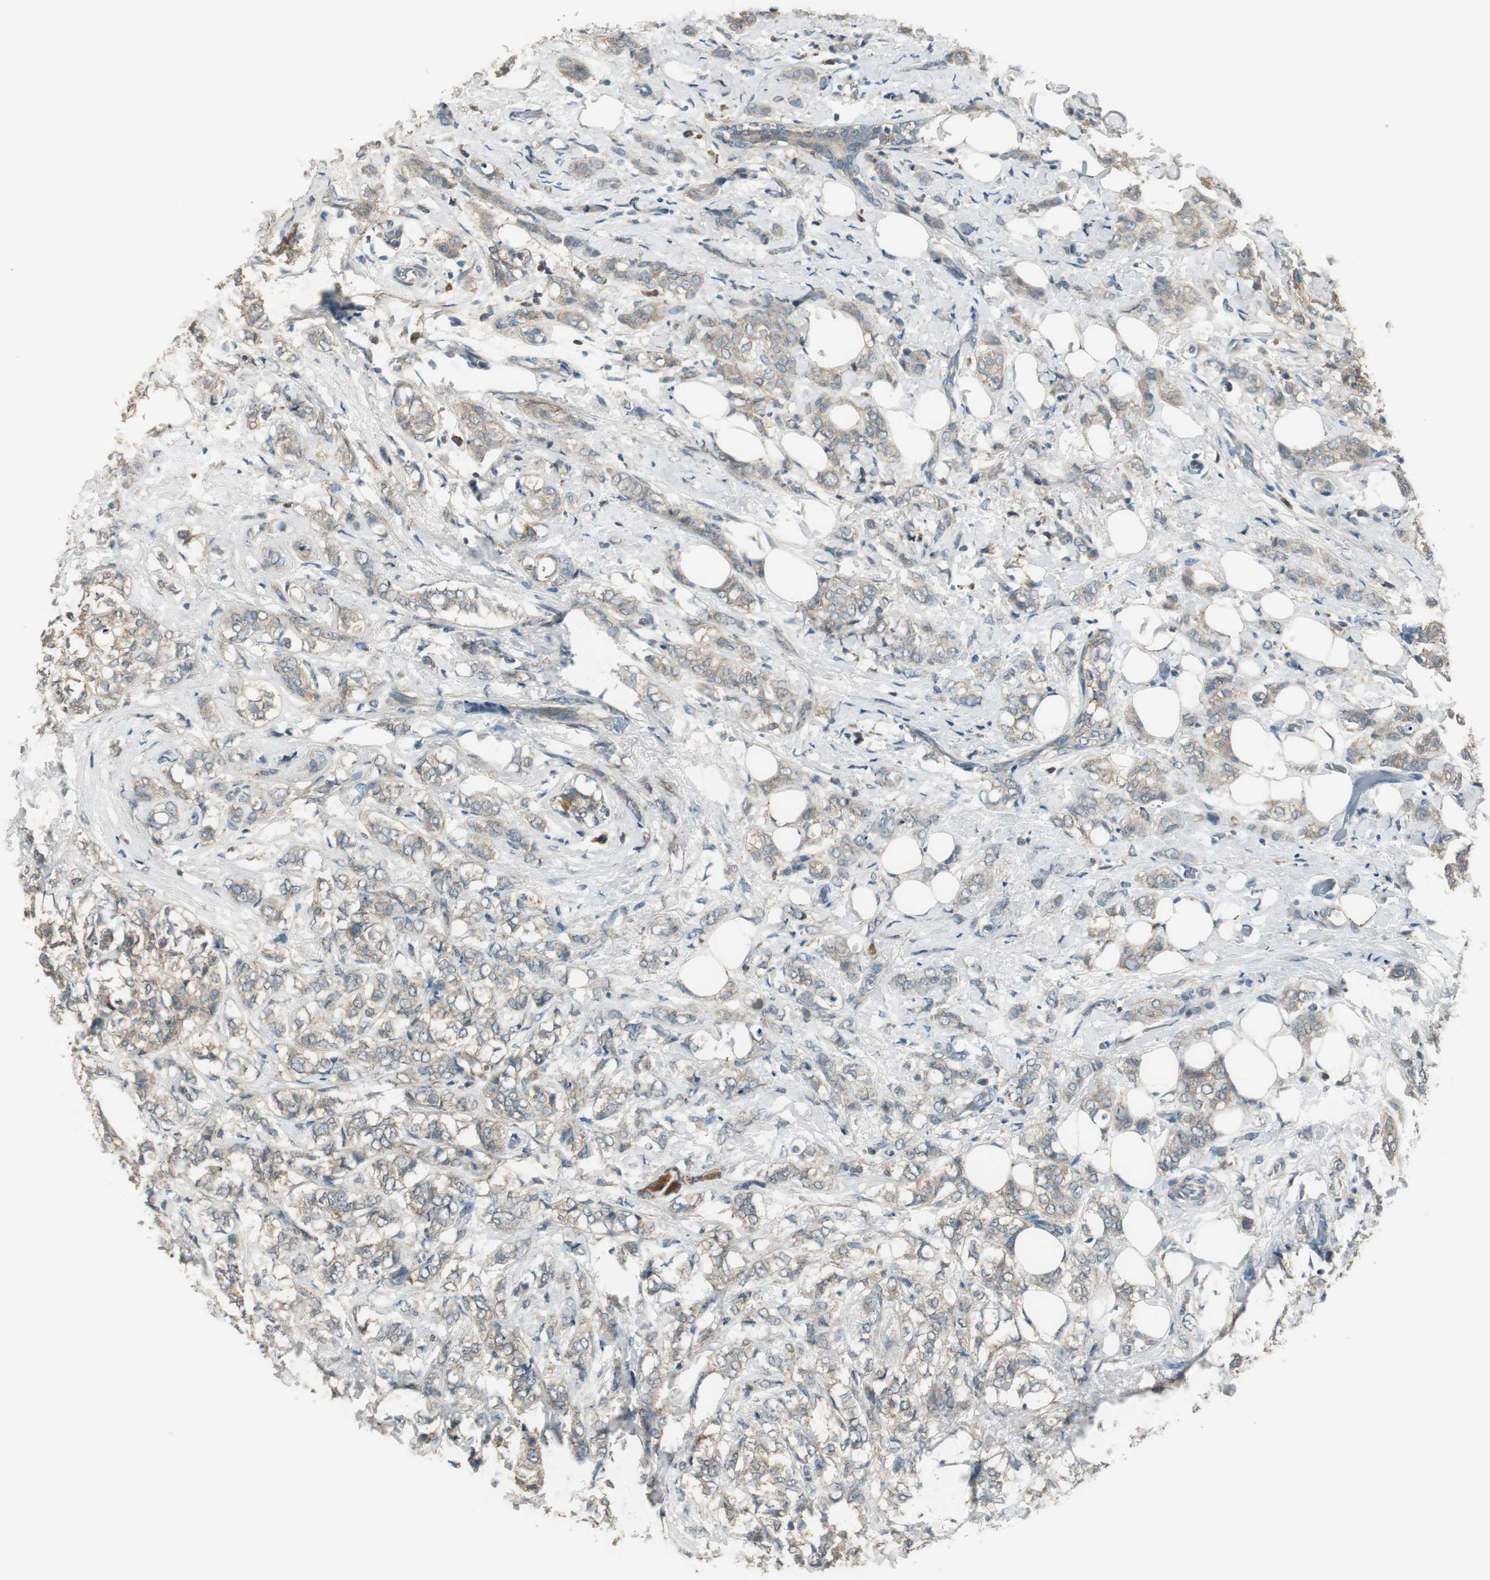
{"staining": {"intensity": "weak", "quantity": ">75%", "location": "cytoplasmic/membranous"}, "tissue": "breast cancer", "cell_type": "Tumor cells", "image_type": "cancer", "snomed": [{"axis": "morphology", "description": "Lobular carcinoma"}, {"axis": "topography", "description": "Breast"}], "caption": "About >75% of tumor cells in human lobular carcinoma (breast) show weak cytoplasmic/membranous protein expression as visualized by brown immunohistochemical staining.", "gene": "MSTO1", "patient": {"sex": "female", "age": 60}}